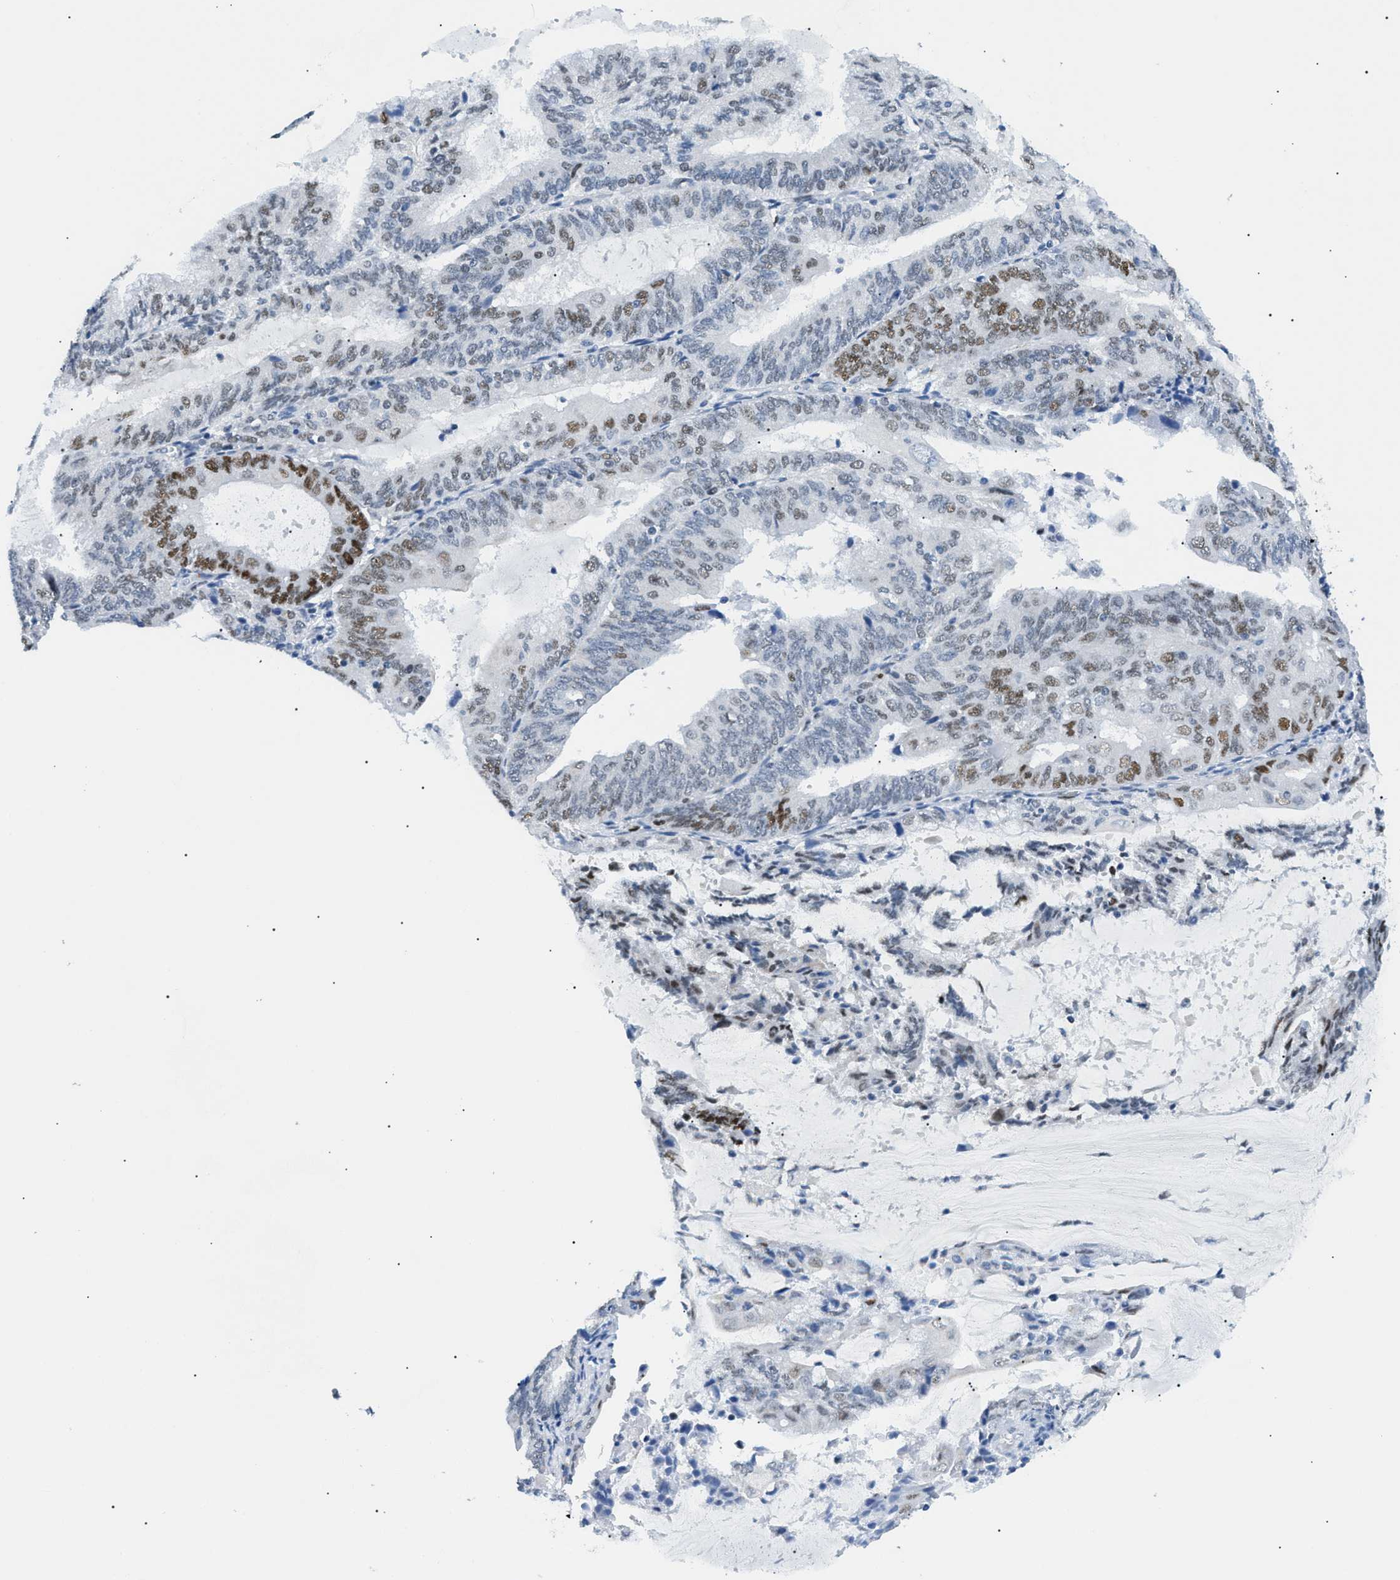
{"staining": {"intensity": "moderate", "quantity": "25%-75%", "location": "nuclear"}, "tissue": "endometrial cancer", "cell_type": "Tumor cells", "image_type": "cancer", "snomed": [{"axis": "morphology", "description": "Adenocarcinoma, NOS"}, {"axis": "topography", "description": "Endometrium"}], "caption": "The photomicrograph demonstrates a brown stain indicating the presence of a protein in the nuclear of tumor cells in endometrial cancer.", "gene": "SMARCC1", "patient": {"sex": "female", "age": 81}}